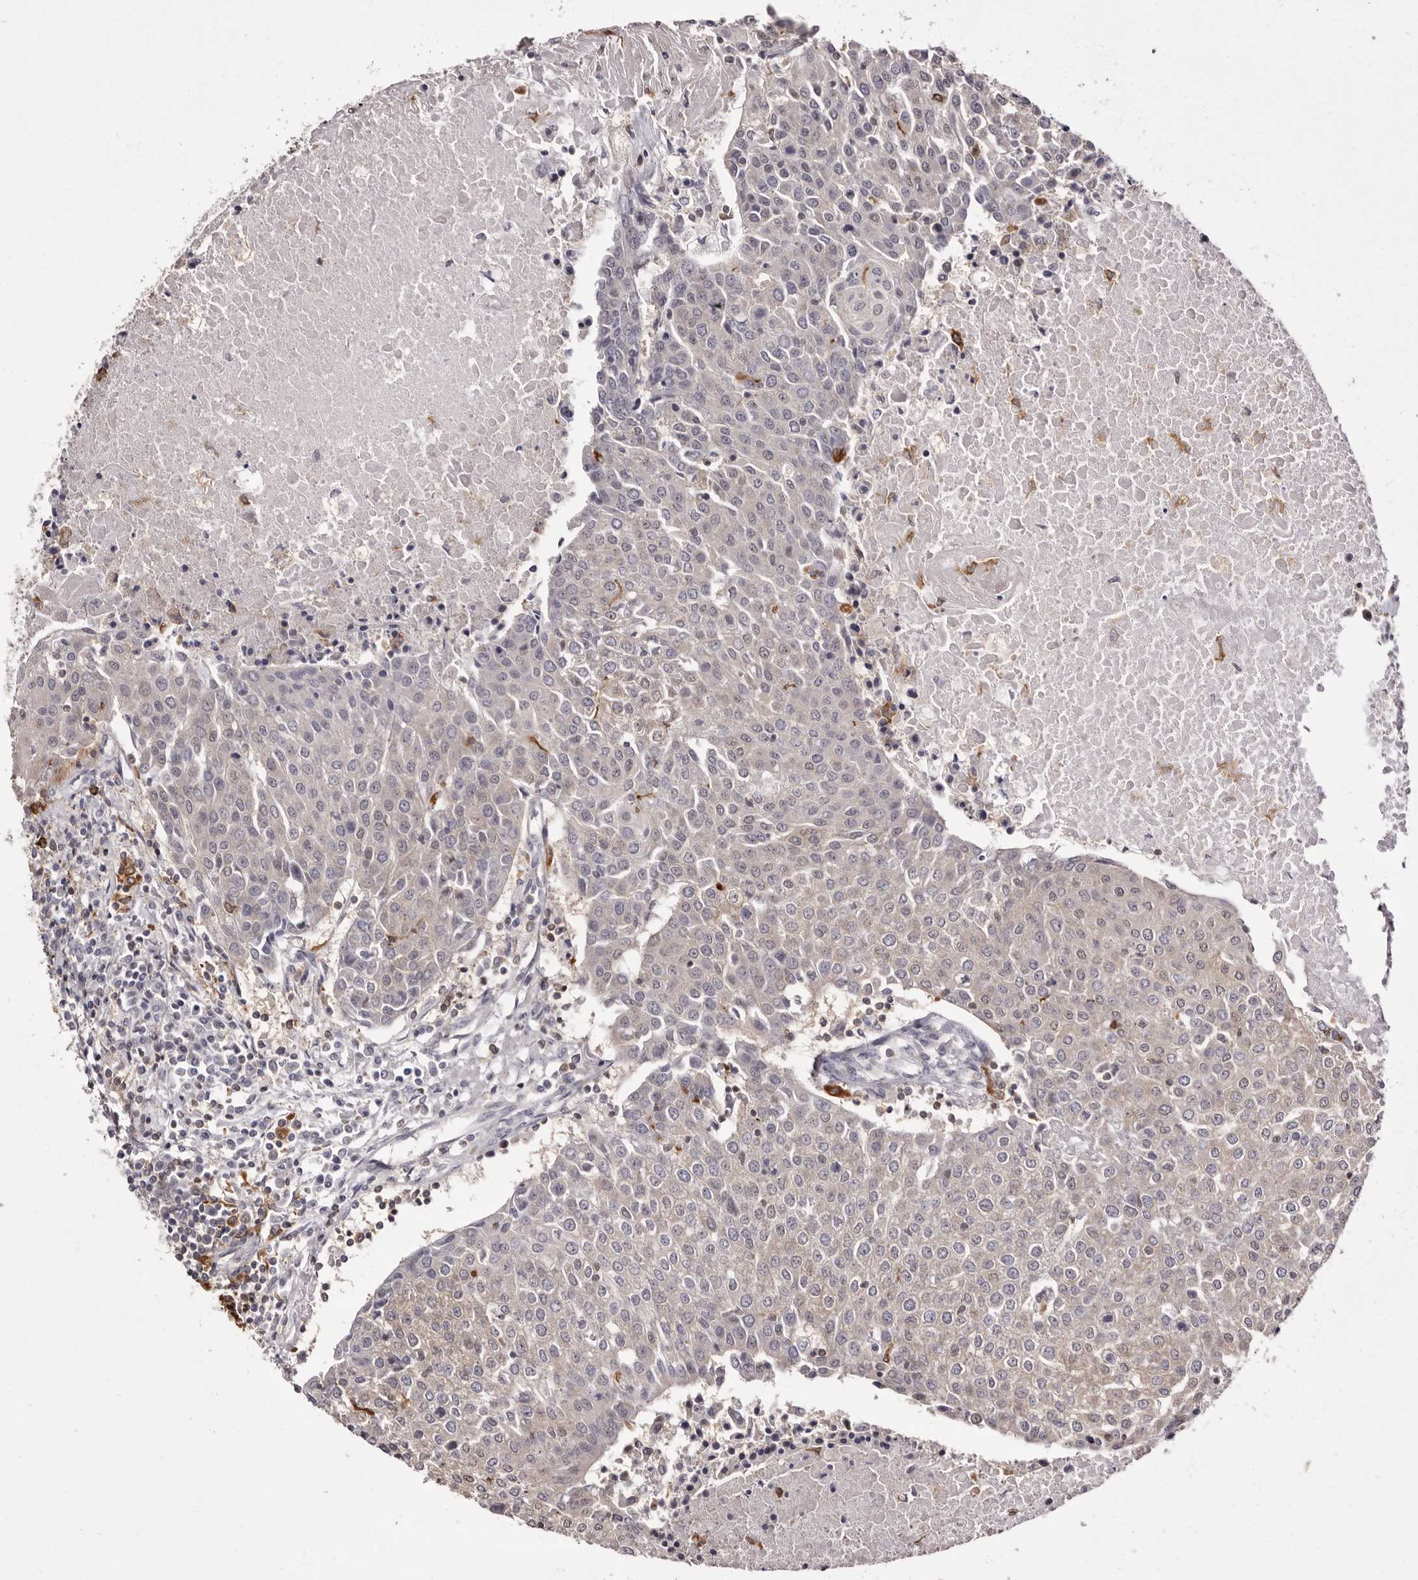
{"staining": {"intensity": "negative", "quantity": "none", "location": "none"}, "tissue": "urothelial cancer", "cell_type": "Tumor cells", "image_type": "cancer", "snomed": [{"axis": "morphology", "description": "Urothelial carcinoma, High grade"}, {"axis": "topography", "description": "Urinary bladder"}], "caption": "Urothelial cancer was stained to show a protein in brown. There is no significant staining in tumor cells.", "gene": "TNNI1", "patient": {"sex": "female", "age": 85}}